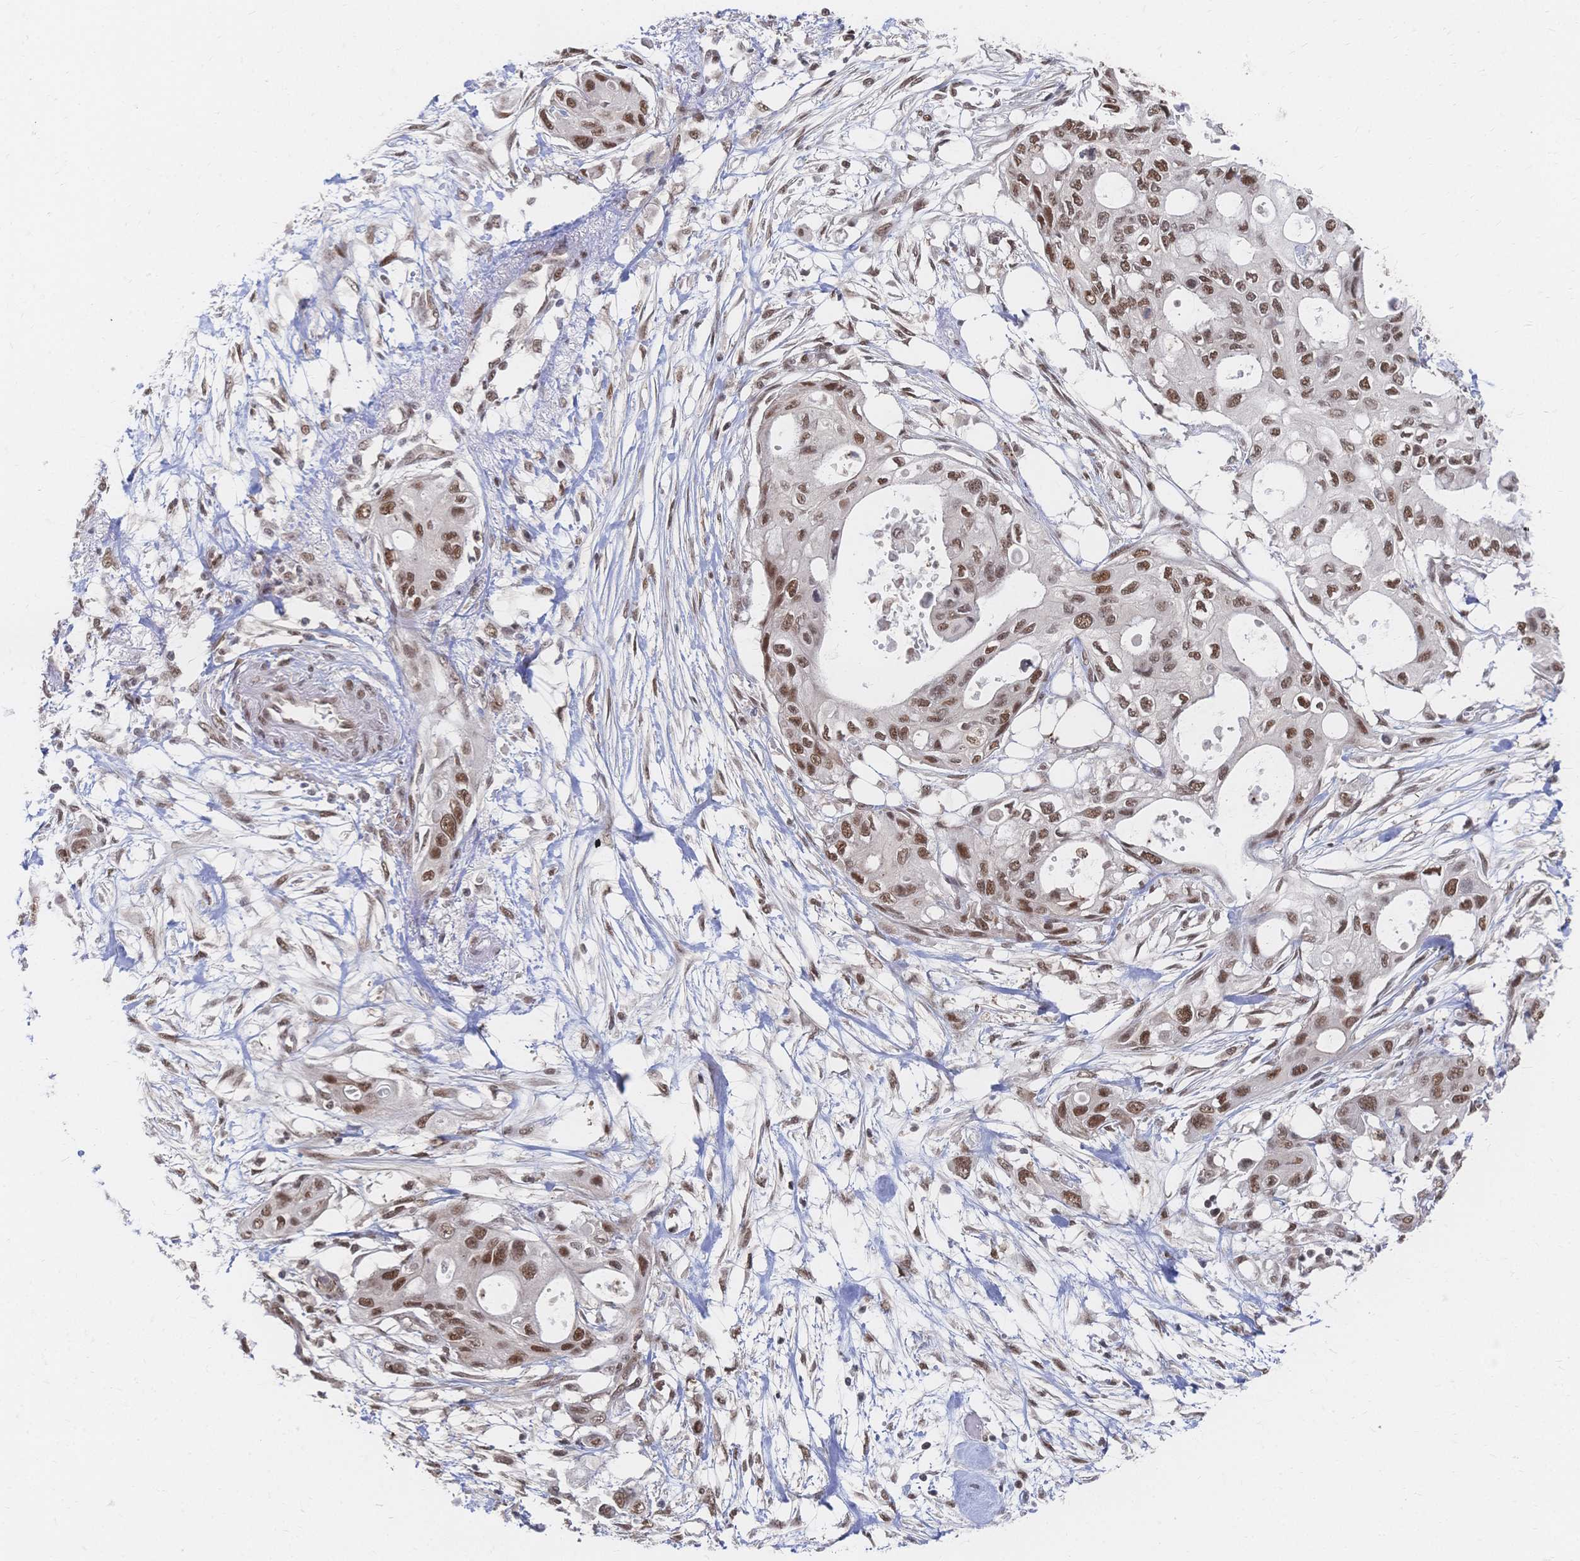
{"staining": {"intensity": "moderate", "quantity": ">75%", "location": "nuclear"}, "tissue": "pancreatic cancer", "cell_type": "Tumor cells", "image_type": "cancer", "snomed": [{"axis": "morphology", "description": "Adenocarcinoma, NOS"}, {"axis": "topography", "description": "Pancreas"}], "caption": "Immunohistochemical staining of human adenocarcinoma (pancreatic) reveals medium levels of moderate nuclear protein staining in about >75% of tumor cells. The staining is performed using DAB (3,3'-diaminobenzidine) brown chromogen to label protein expression. The nuclei are counter-stained blue using hematoxylin.", "gene": "NELFA", "patient": {"sex": "female", "age": 63}}